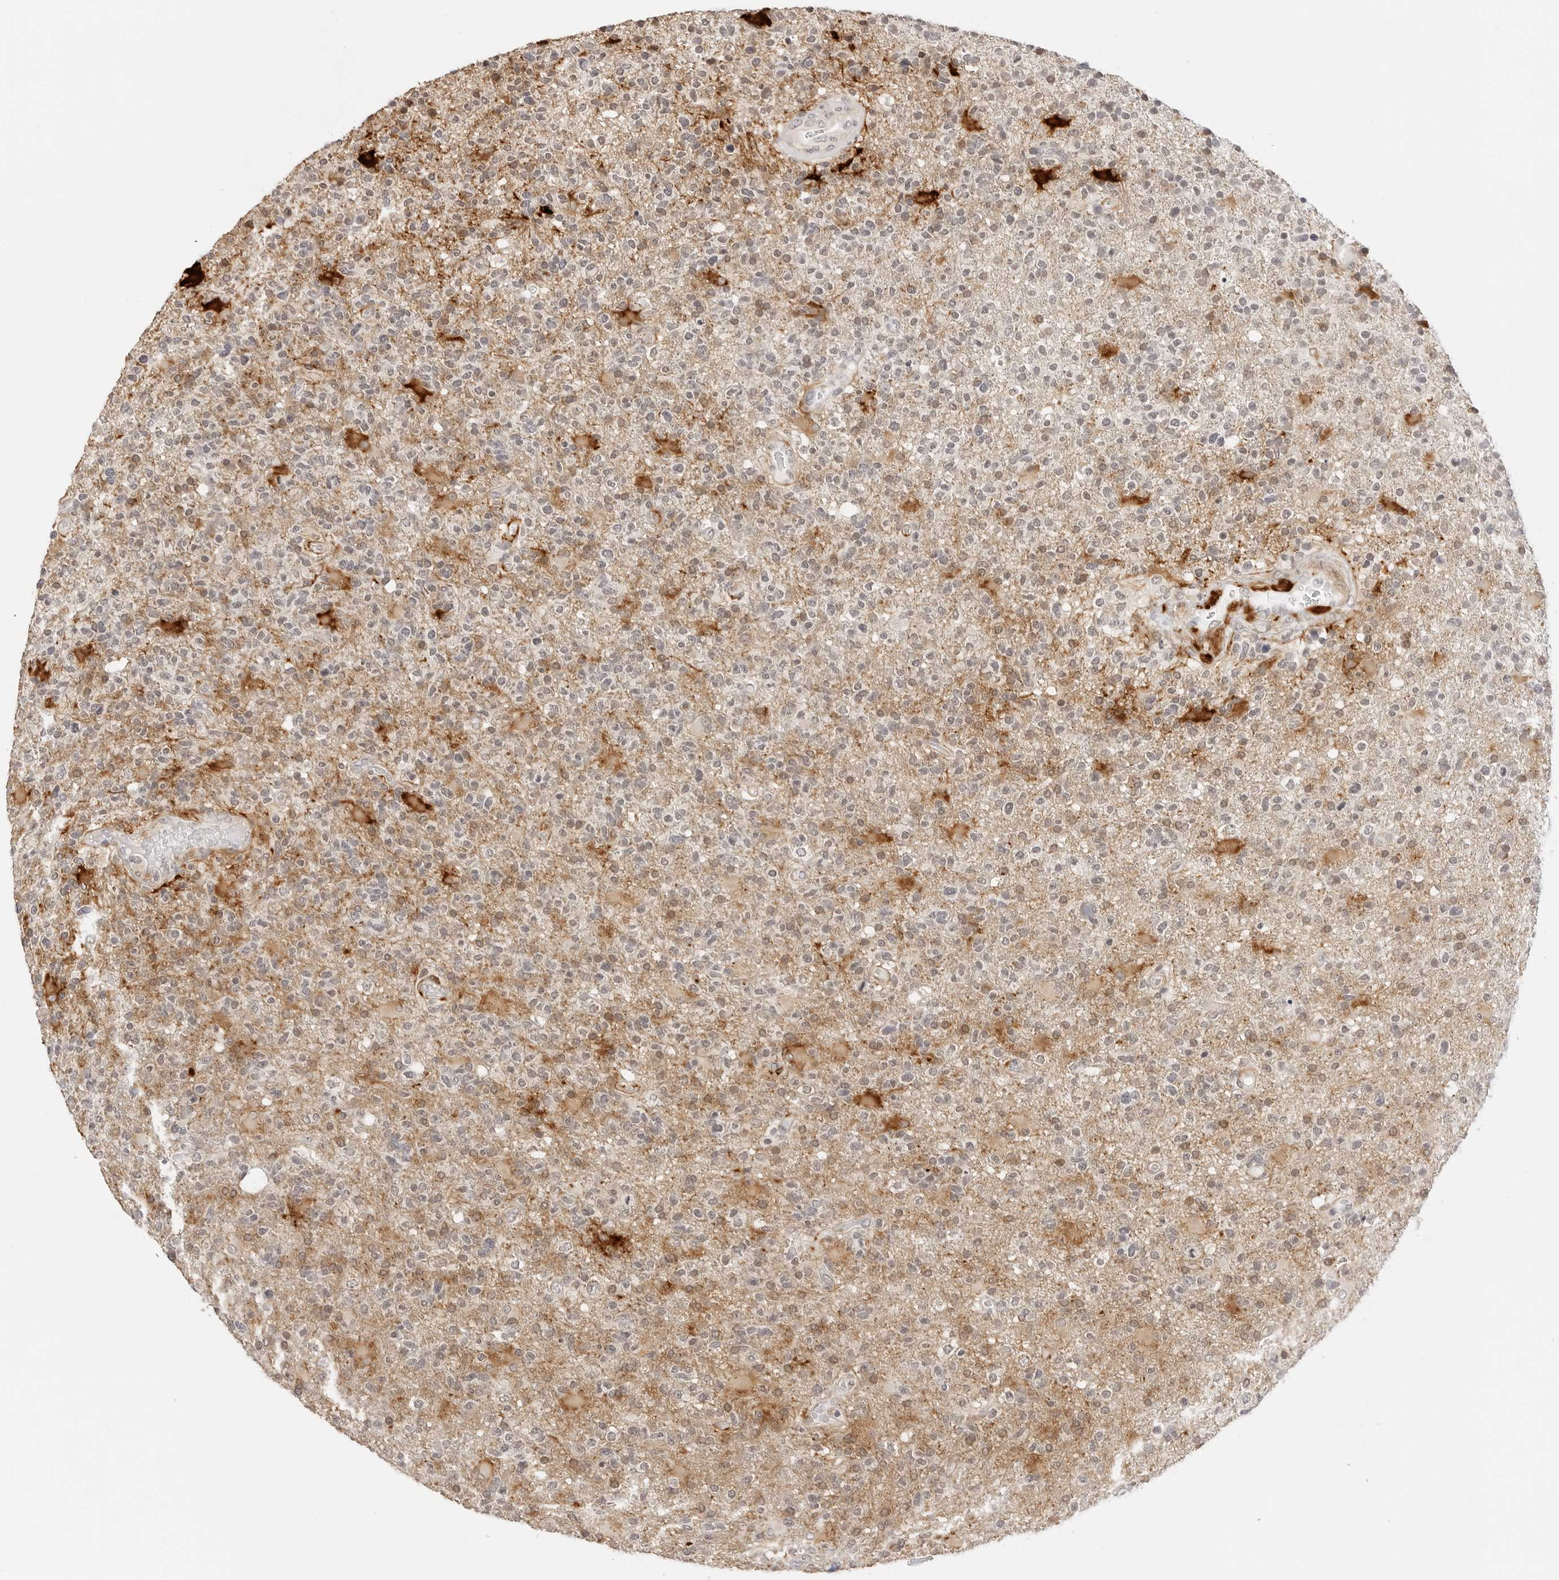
{"staining": {"intensity": "weak", "quantity": "25%-75%", "location": "cytoplasmic/membranous"}, "tissue": "glioma", "cell_type": "Tumor cells", "image_type": "cancer", "snomed": [{"axis": "morphology", "description": "Glioma, malignant, High grade"}, {"axis": "topography", "description": "Brain"}], "caption": "The immunohistochemical stain labels weak cytoplasmic/membranous staining in tumor cells of malignant glioma (high-grade) tissue.", "gene": "PCDH19", "patient": {"sex": "male", "age": 72}}